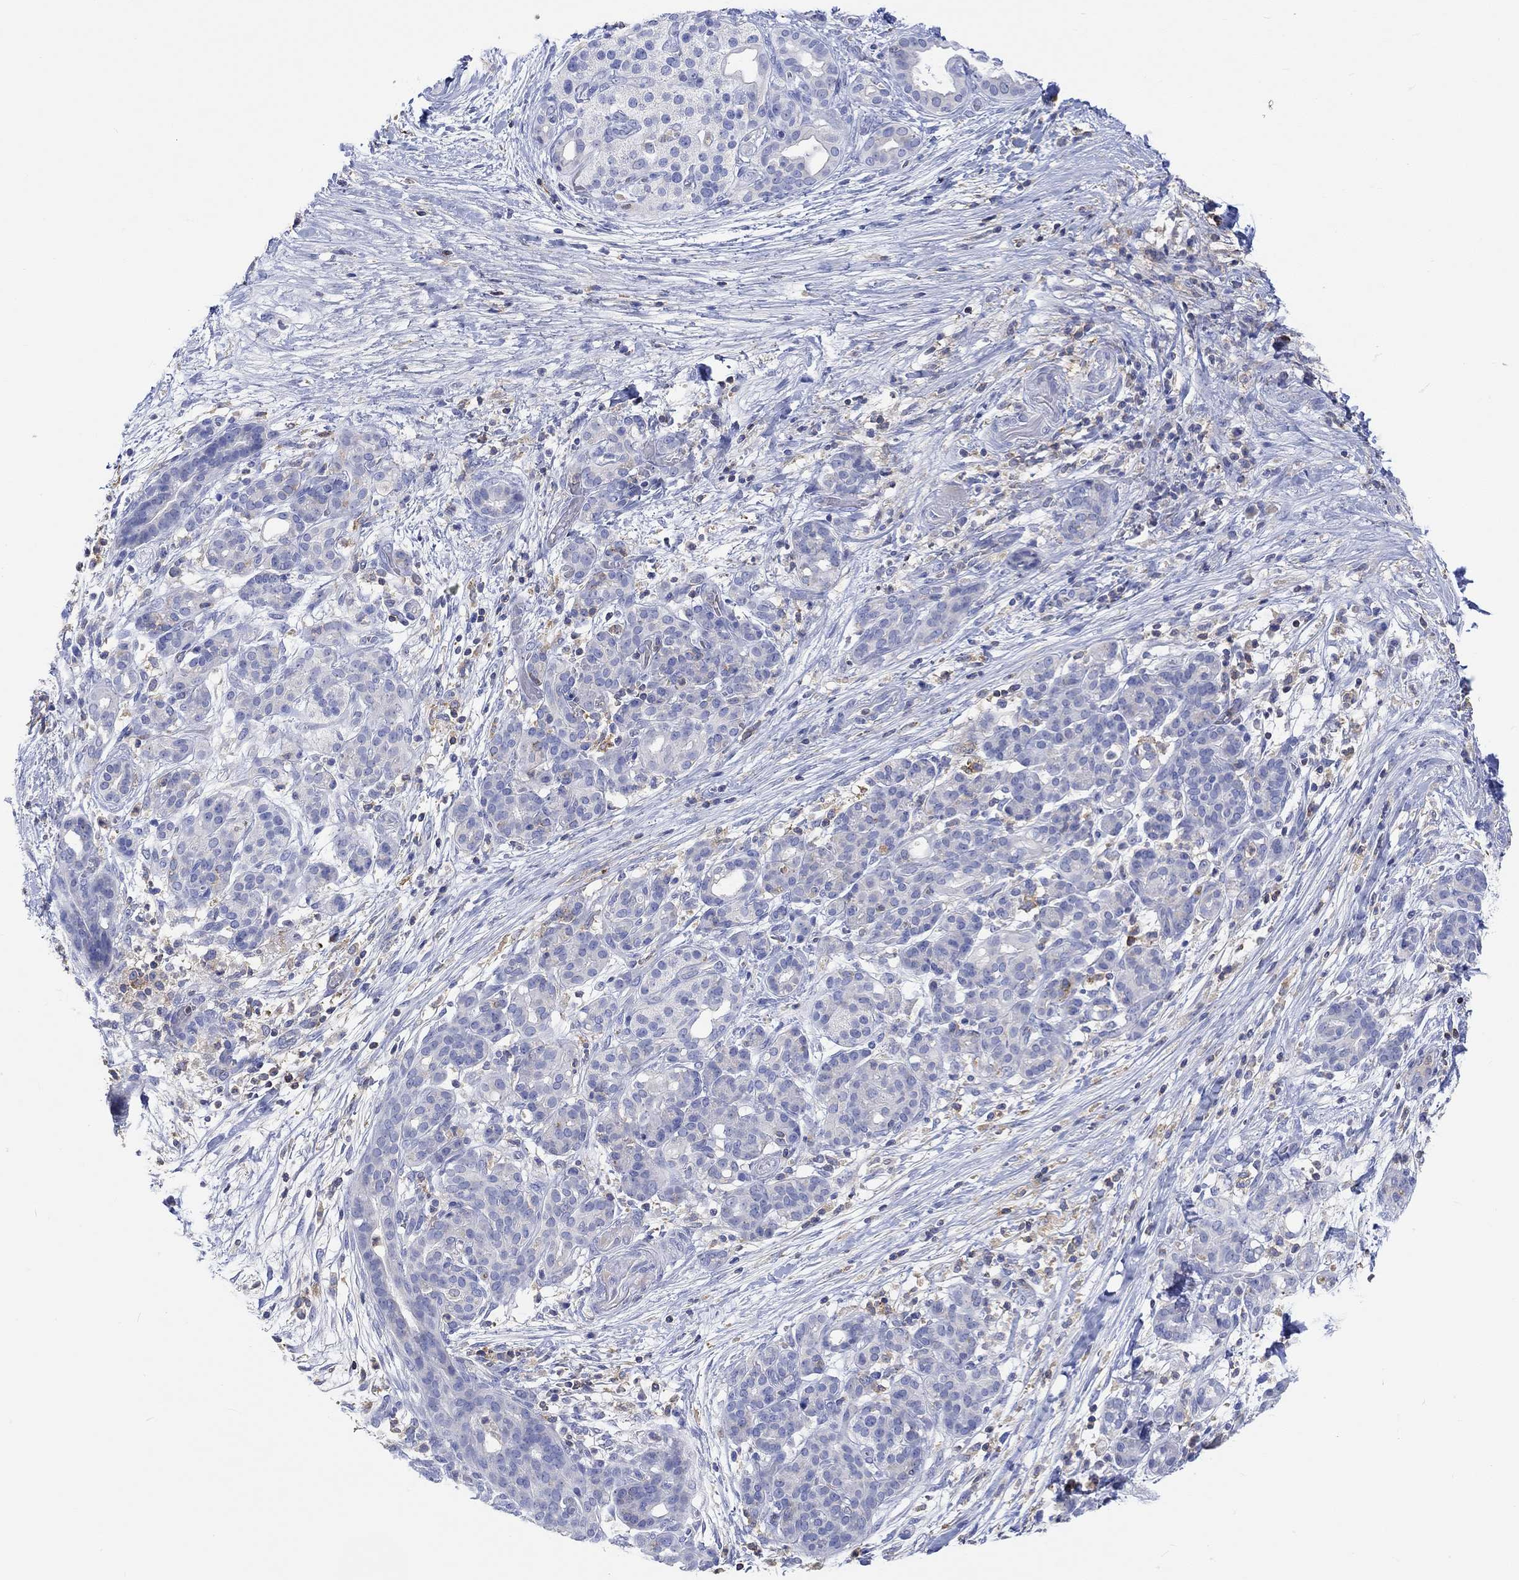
{"staining": {"intensity": "negative", "quantity": "none", "location": "none"}, "tissue": "pancreatic cancer", "cell_type": "Tumor cells", "image_type": "cancer", "snomed": [{"axis": "morphology", "description": "Adenocarcinoma, NOS"}, {"axis": "topography", "description": "Pancreas"}], "caption": "Tumor cells show no significant protein positivity in pancreatic cancer (adenocarcinoma).", "gene": "GCM1", "patient": {"sex": "male", "age": 44}}